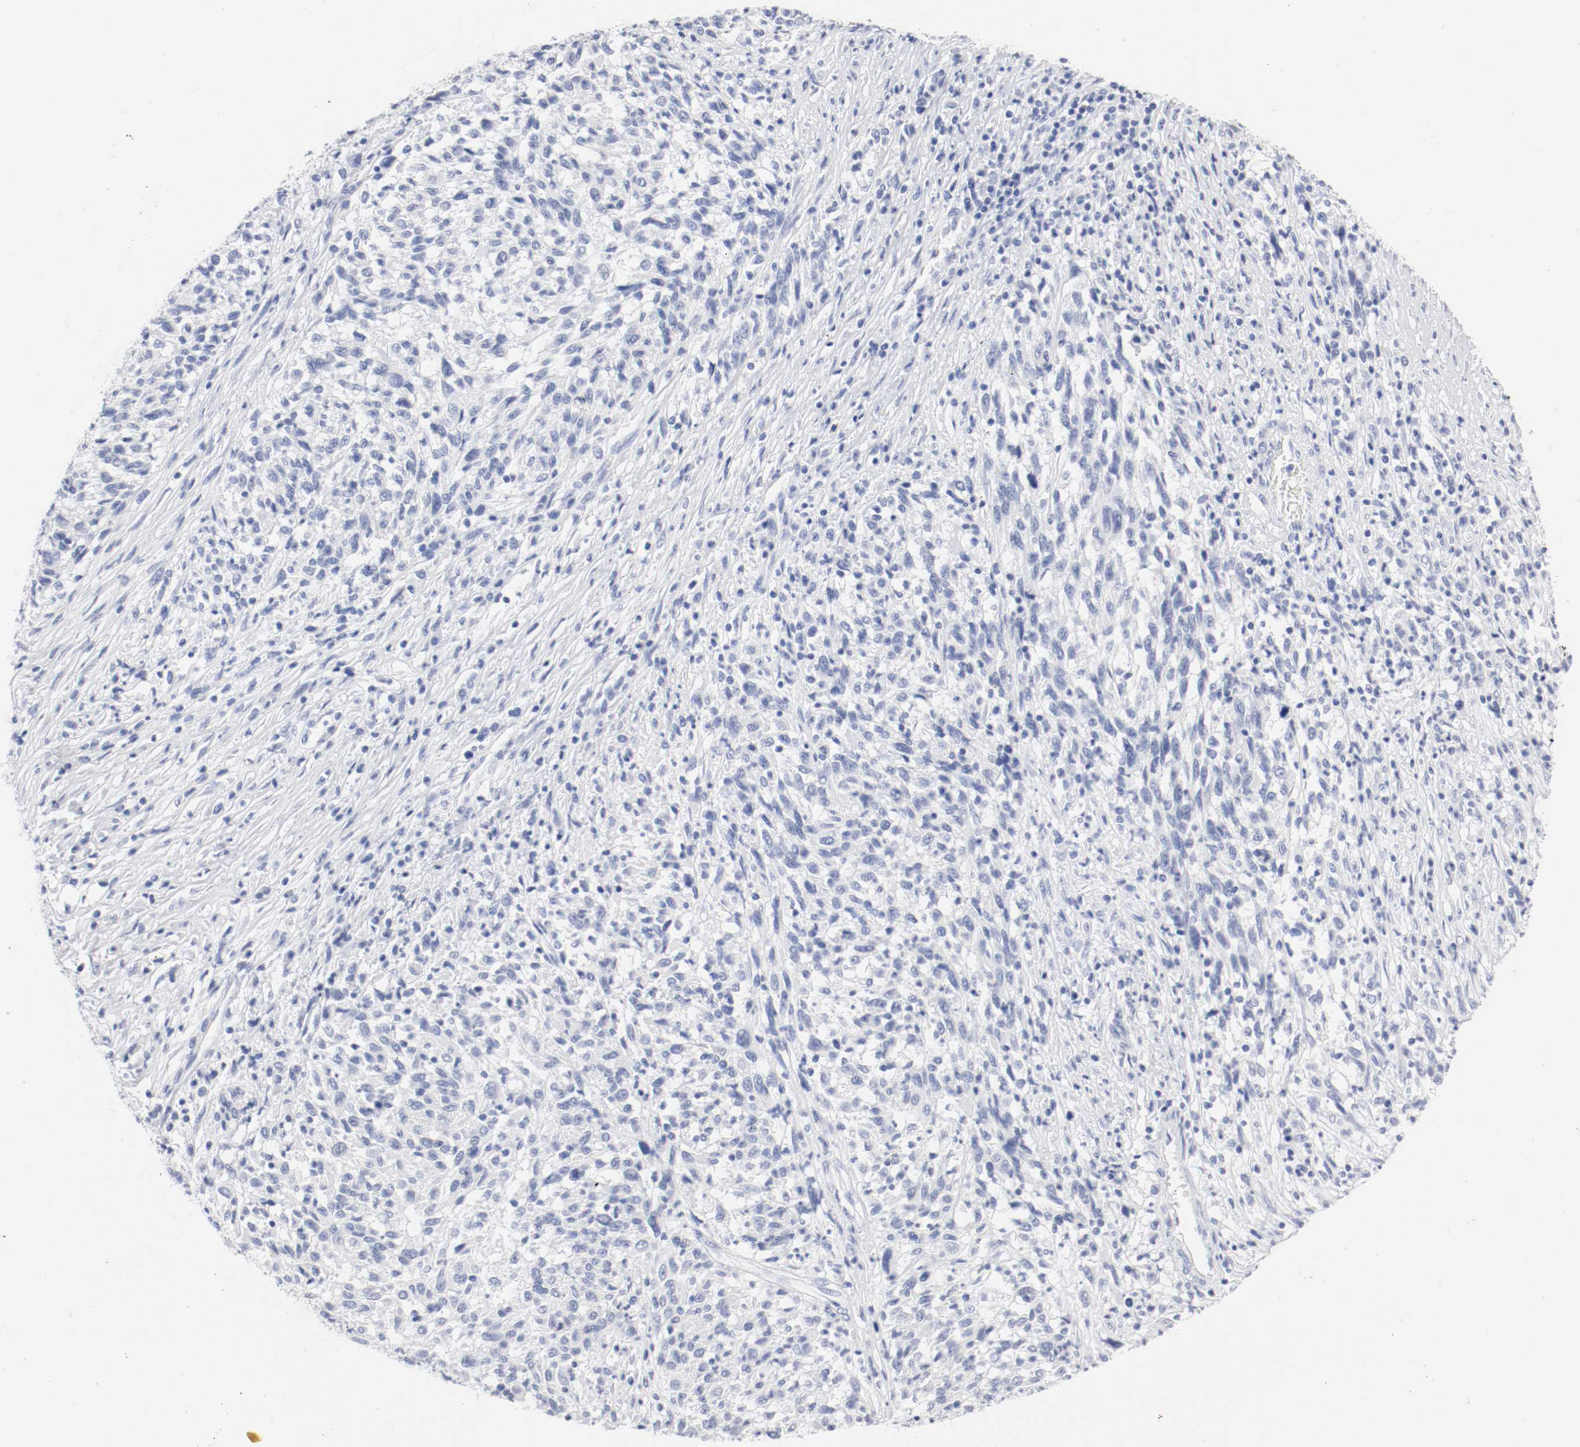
{"staining": {"intensity": "negative", "quantity": "none", "location": "none"}, "tissue": "melanoma", "cell_type": "Tumor cells", "image_type": "cancer", "snomed": [{"axis": "morphology", "description": "Malignant melanoma, Metastatic site"}, {"axis": "topography", "description": "Lymph node"}], "caption": "Immunohistochemical staining of human malignant melanoma (metastatic site) demonstrates no significant positivity in tumor cells.", "gene": "GAD1", "patient": {"sex": "male", "age": 61}}